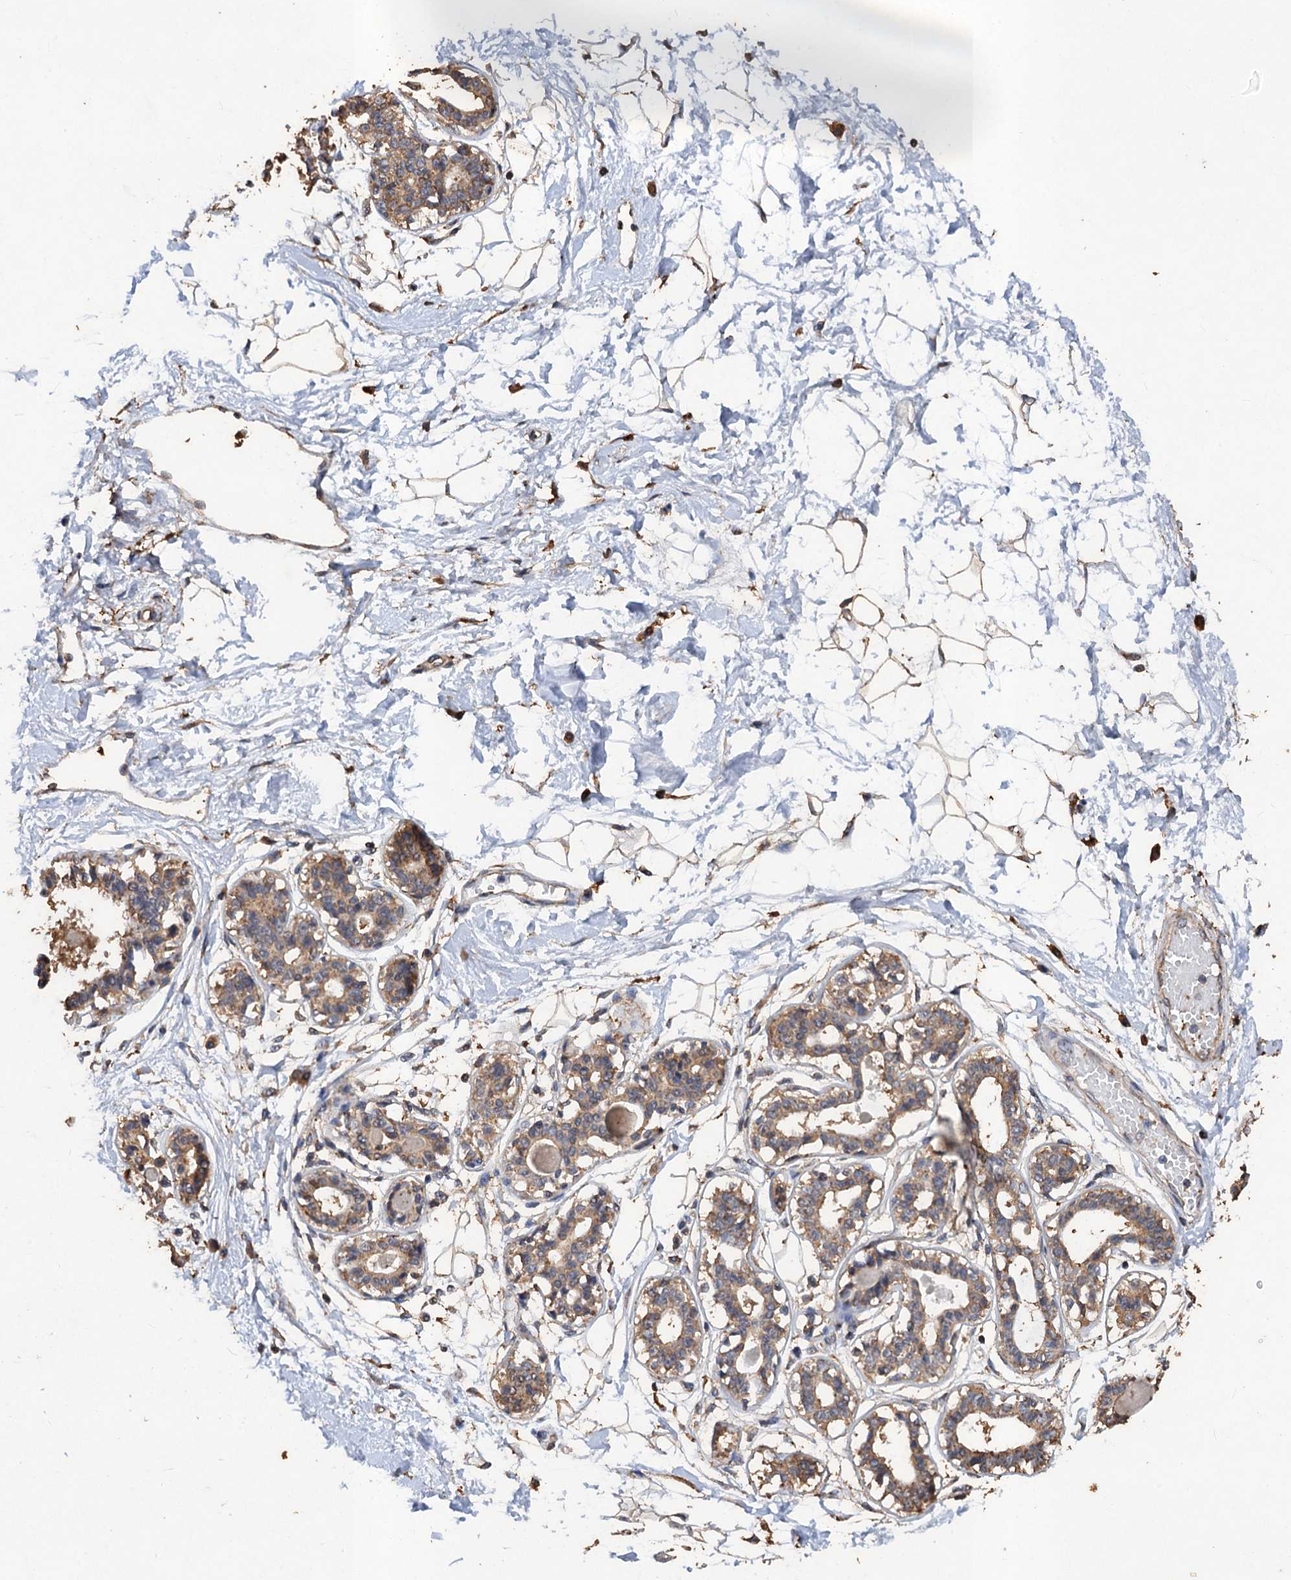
{"staining": {"intensity": "weak", "quantity": ">75%", "location": "cytoplasmic/membranous"}, "tissue": "breast", "cell_type": "Adipocytes", "image_type": "normal", "snomed": [{"axis": "morphology", "description": "Normal tissue, NOS"}, {"axis": "topography", "description": "Breast"}], "caption": "Breast stained with immunohistochemistry (IHC) reveals weak cytoplasmic/membranous positivity in about >75% of adipocytes.", "gene": "SCUBE3", "patient": {"sex": "female", "age": 45}}